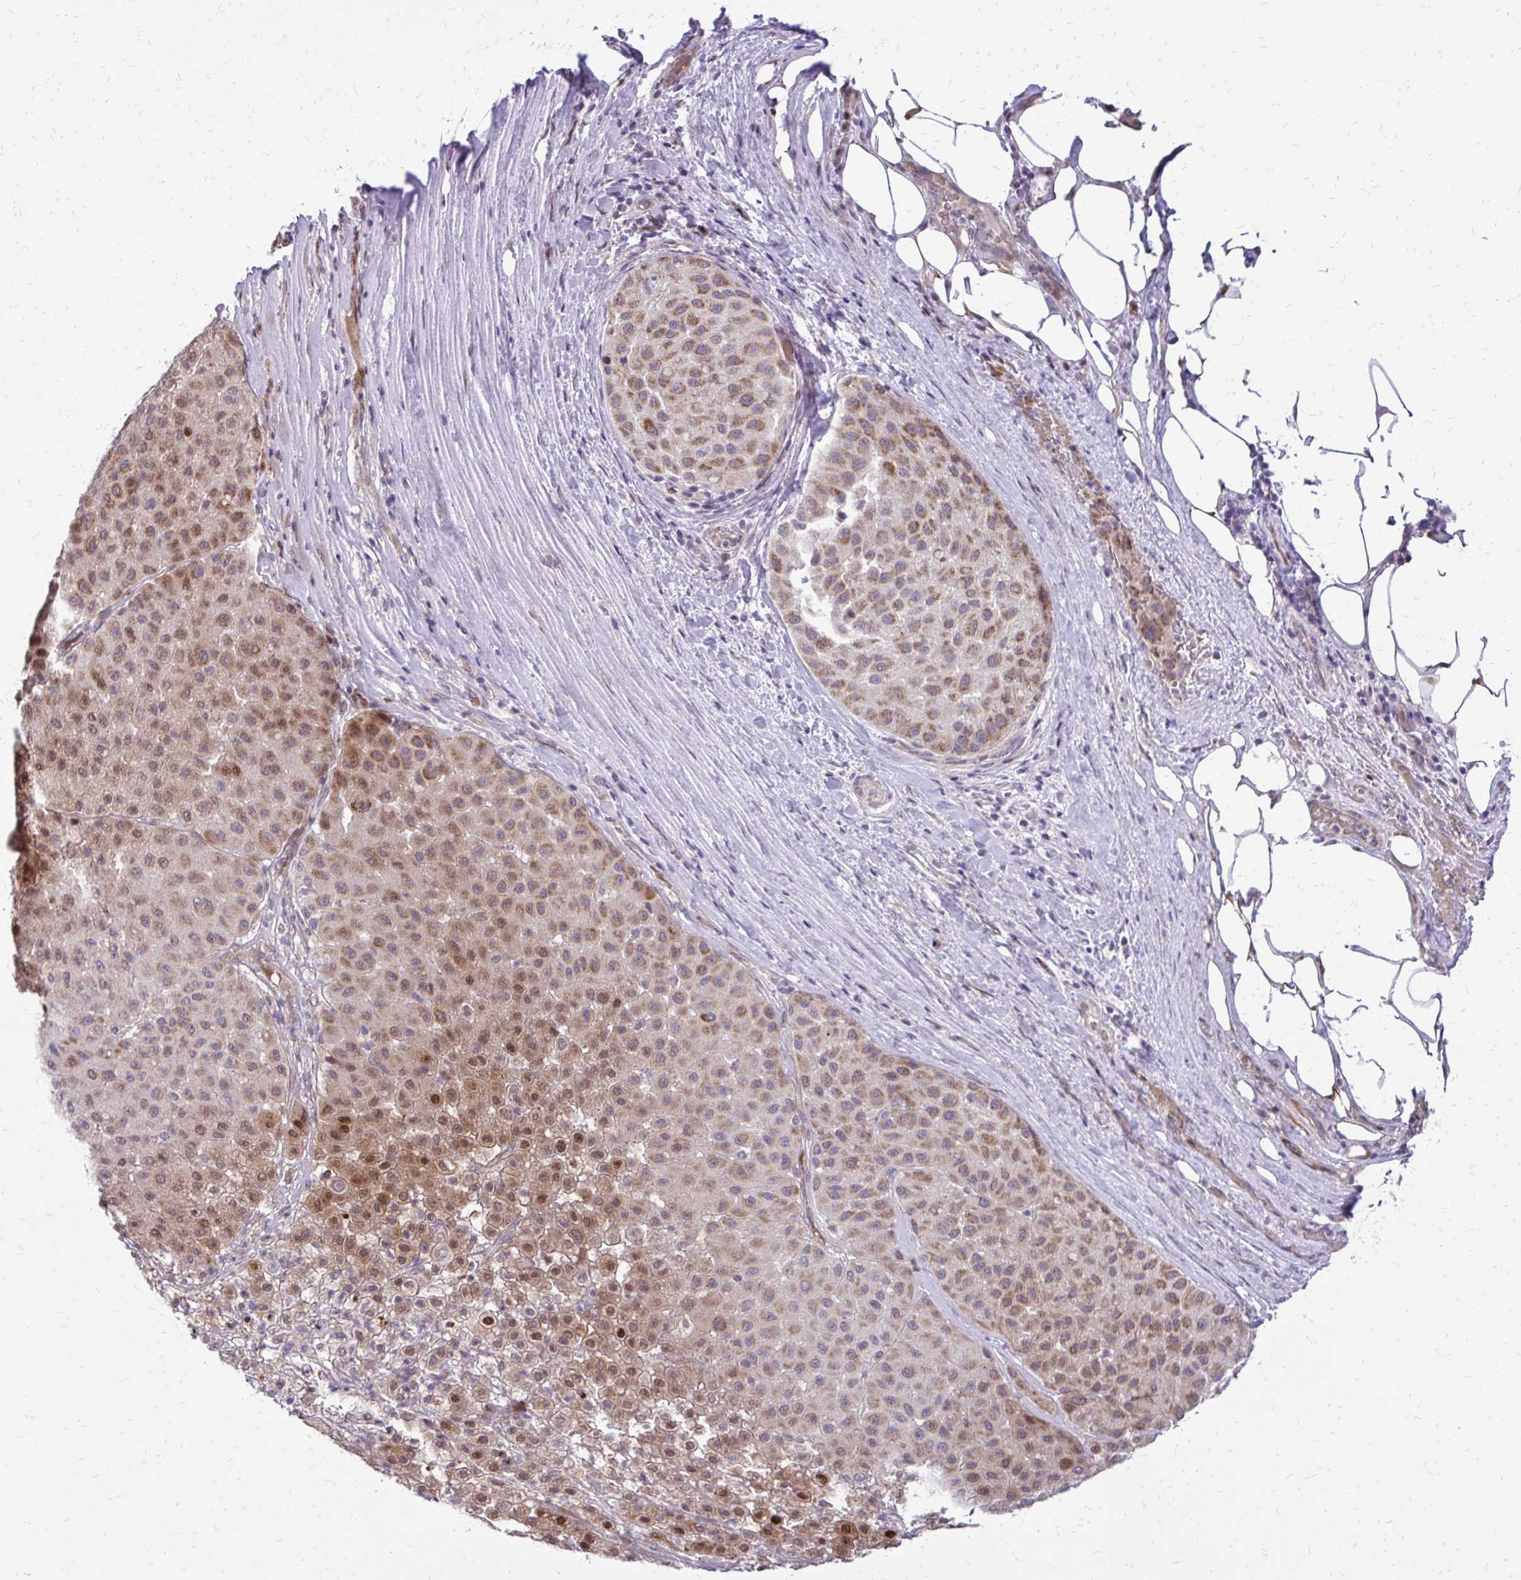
{"staining": {"intensity": "moderate", "quantity": ">75%", "location": "cytoplasmic/membranous,nuclear"}, "tissue": "melanoma", "cell_type": "Tumor cells", "image_type": "cancer", "snomed": [{"axis": "morphology", "description": "Malignant melanoma, Metastatic site"}, {"axis": "topography", "description": "Smooth muscle"}], "caption": "An immunohistochemistry (IHC) photomicrograph of neoplastic tissue is shown. Protein staining in brown labels moderate cytoplasmic/membranous and nuclear positivity in malignant melanoma (metastatic site) within tumor cells.", "gene": "PPDPFL", "patient": {"sex": "male", "age": 41}}